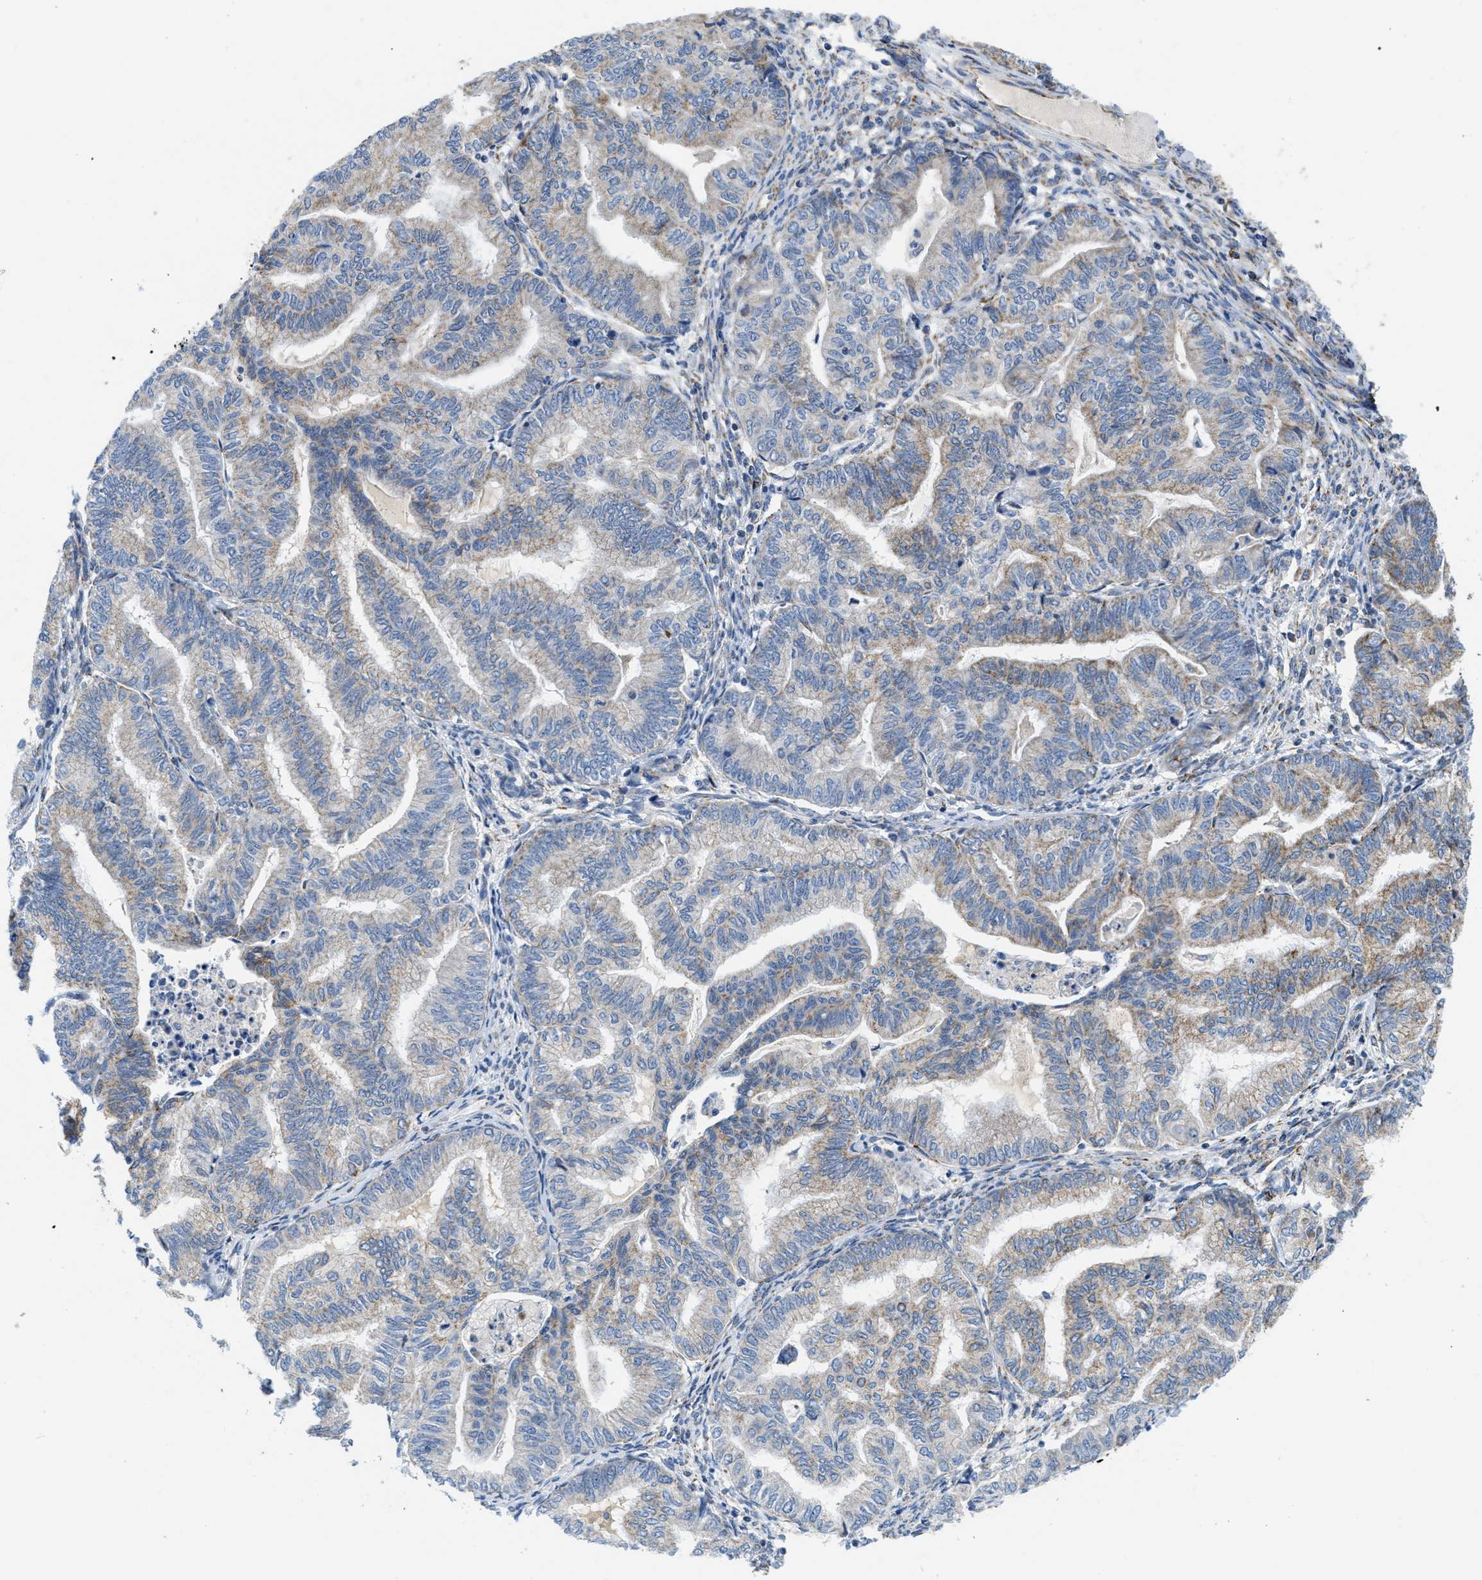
{"staining": {"intensity": "weak", "quantity": "25%-75%", "location": "cytoplasmic/membranous"}, "tissue": "endometrial cancer", "cell_type": "Tumor cells", "image_type": "cancer", "snomed": [{"axis": "morphology", "description": "Adenocarcinoma, NOS"}, {"axis": "topography", "description": "Endometrium"}], "caption": "Immunohistochemistry (DAB (3,3'-diaminobenzidine)) staining of human endometrial adenocarcinoma reveals weak cytoplasmic/membranous protein staining in about 25%-75% of tumor cells. The protein of interest is shown in brown color, while the nuclei are stained blue.", "gene": "KCNJ5", "patient": {"sex": "female", "age": 79}}